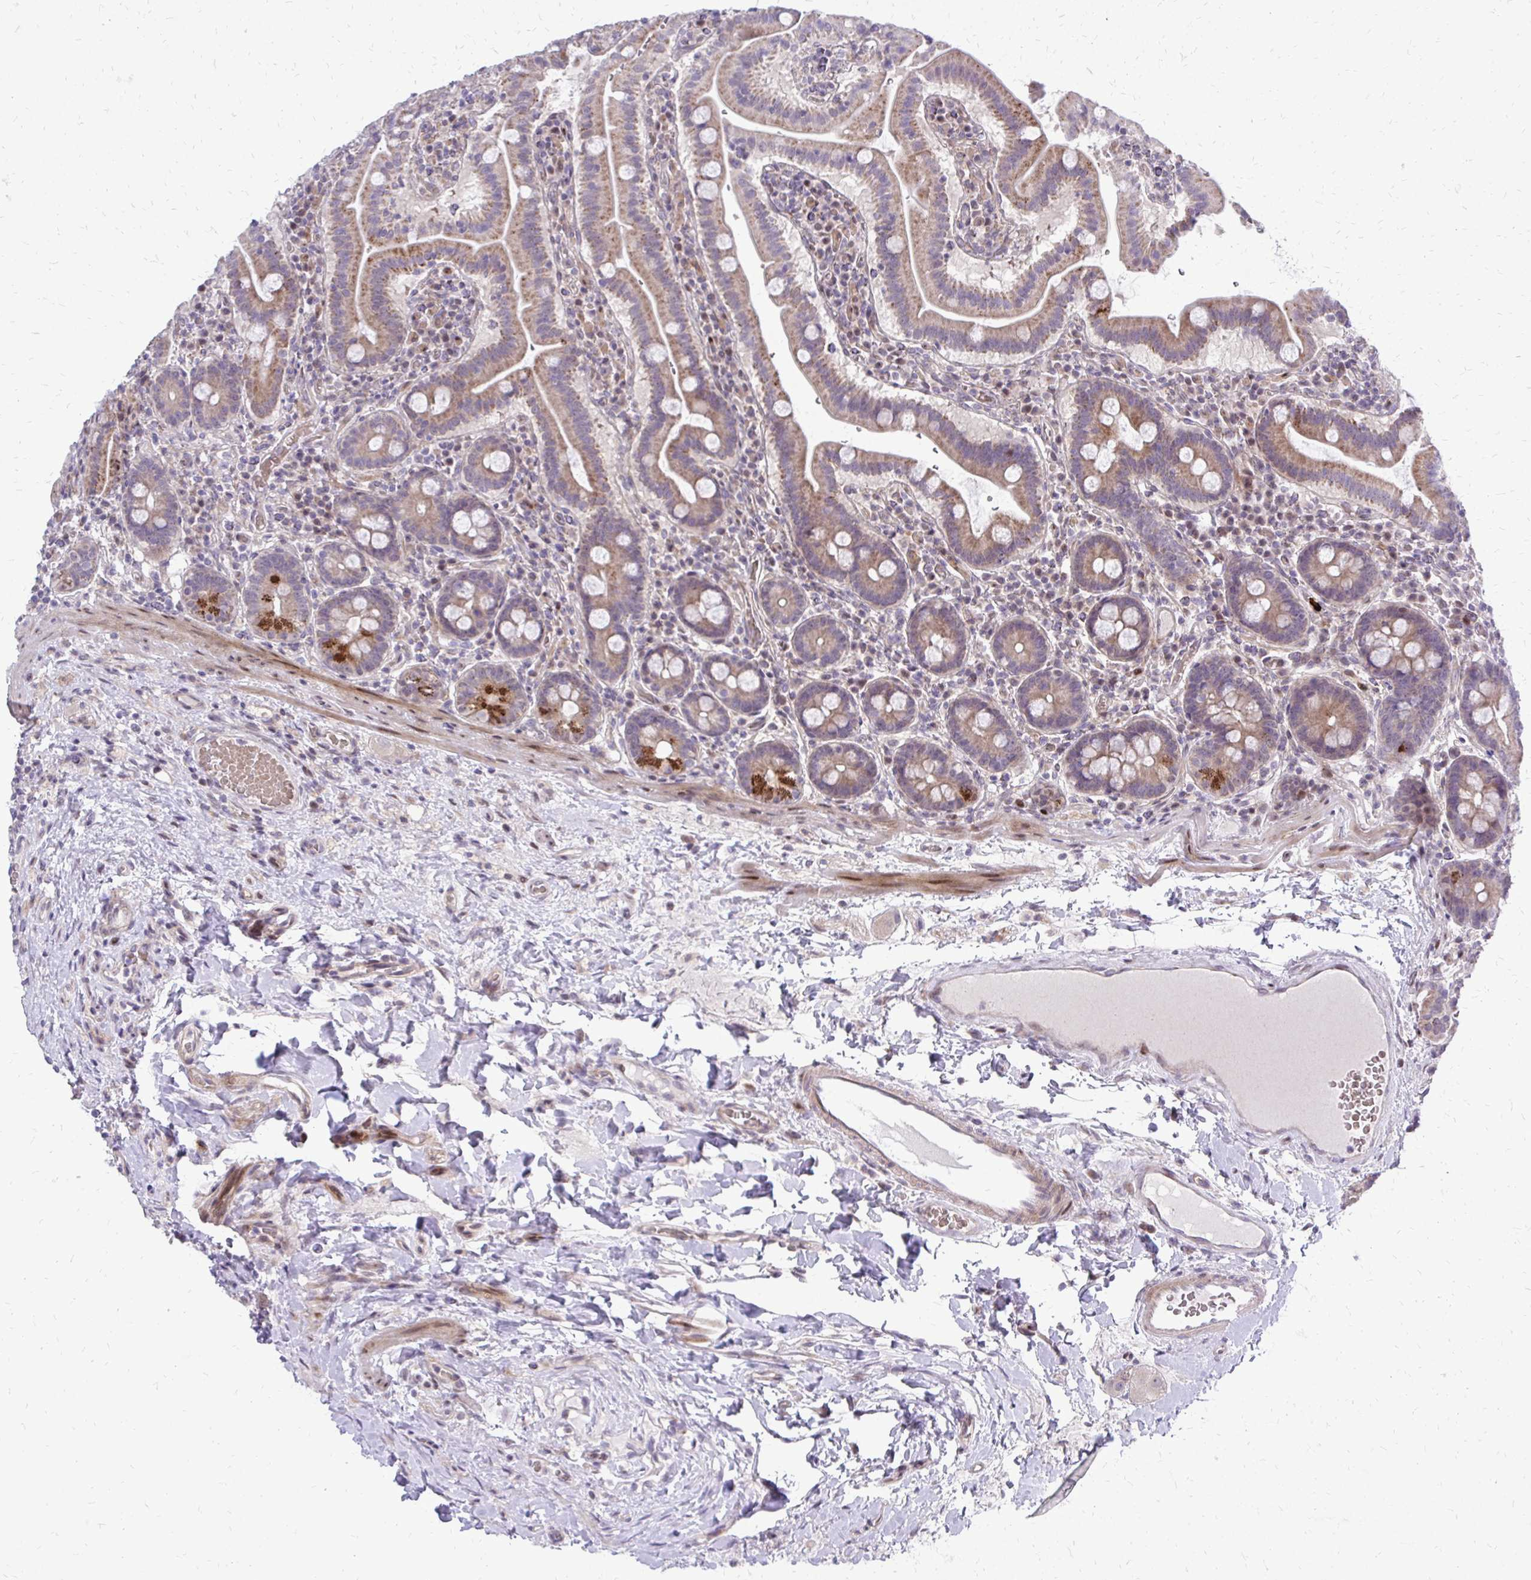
{"staining": {"intensity": "moderate", "quantity": ">75%", "location": "cytoplasmic/membranous"}, "tissue": "small intestine", "cell_type": "Glandular cells", "image_type": "normal", "snomed": [{"axis": "morphology", "description": "Normal tissue, NOS"}, {"axis": "topography", "description": "Small intestine"}], "caption": "Glandular cells show medium levels of moderate cytoplasmic/membranous staining in approximately >75% of cells in benign small intestine. The staining is performed using DAB brown chromogen to label protein expression. The nuclei are counter-stained blue using hematoxylin.", "gene": "PPDPFL", "patient": {"sex": "male", "age": 26}}